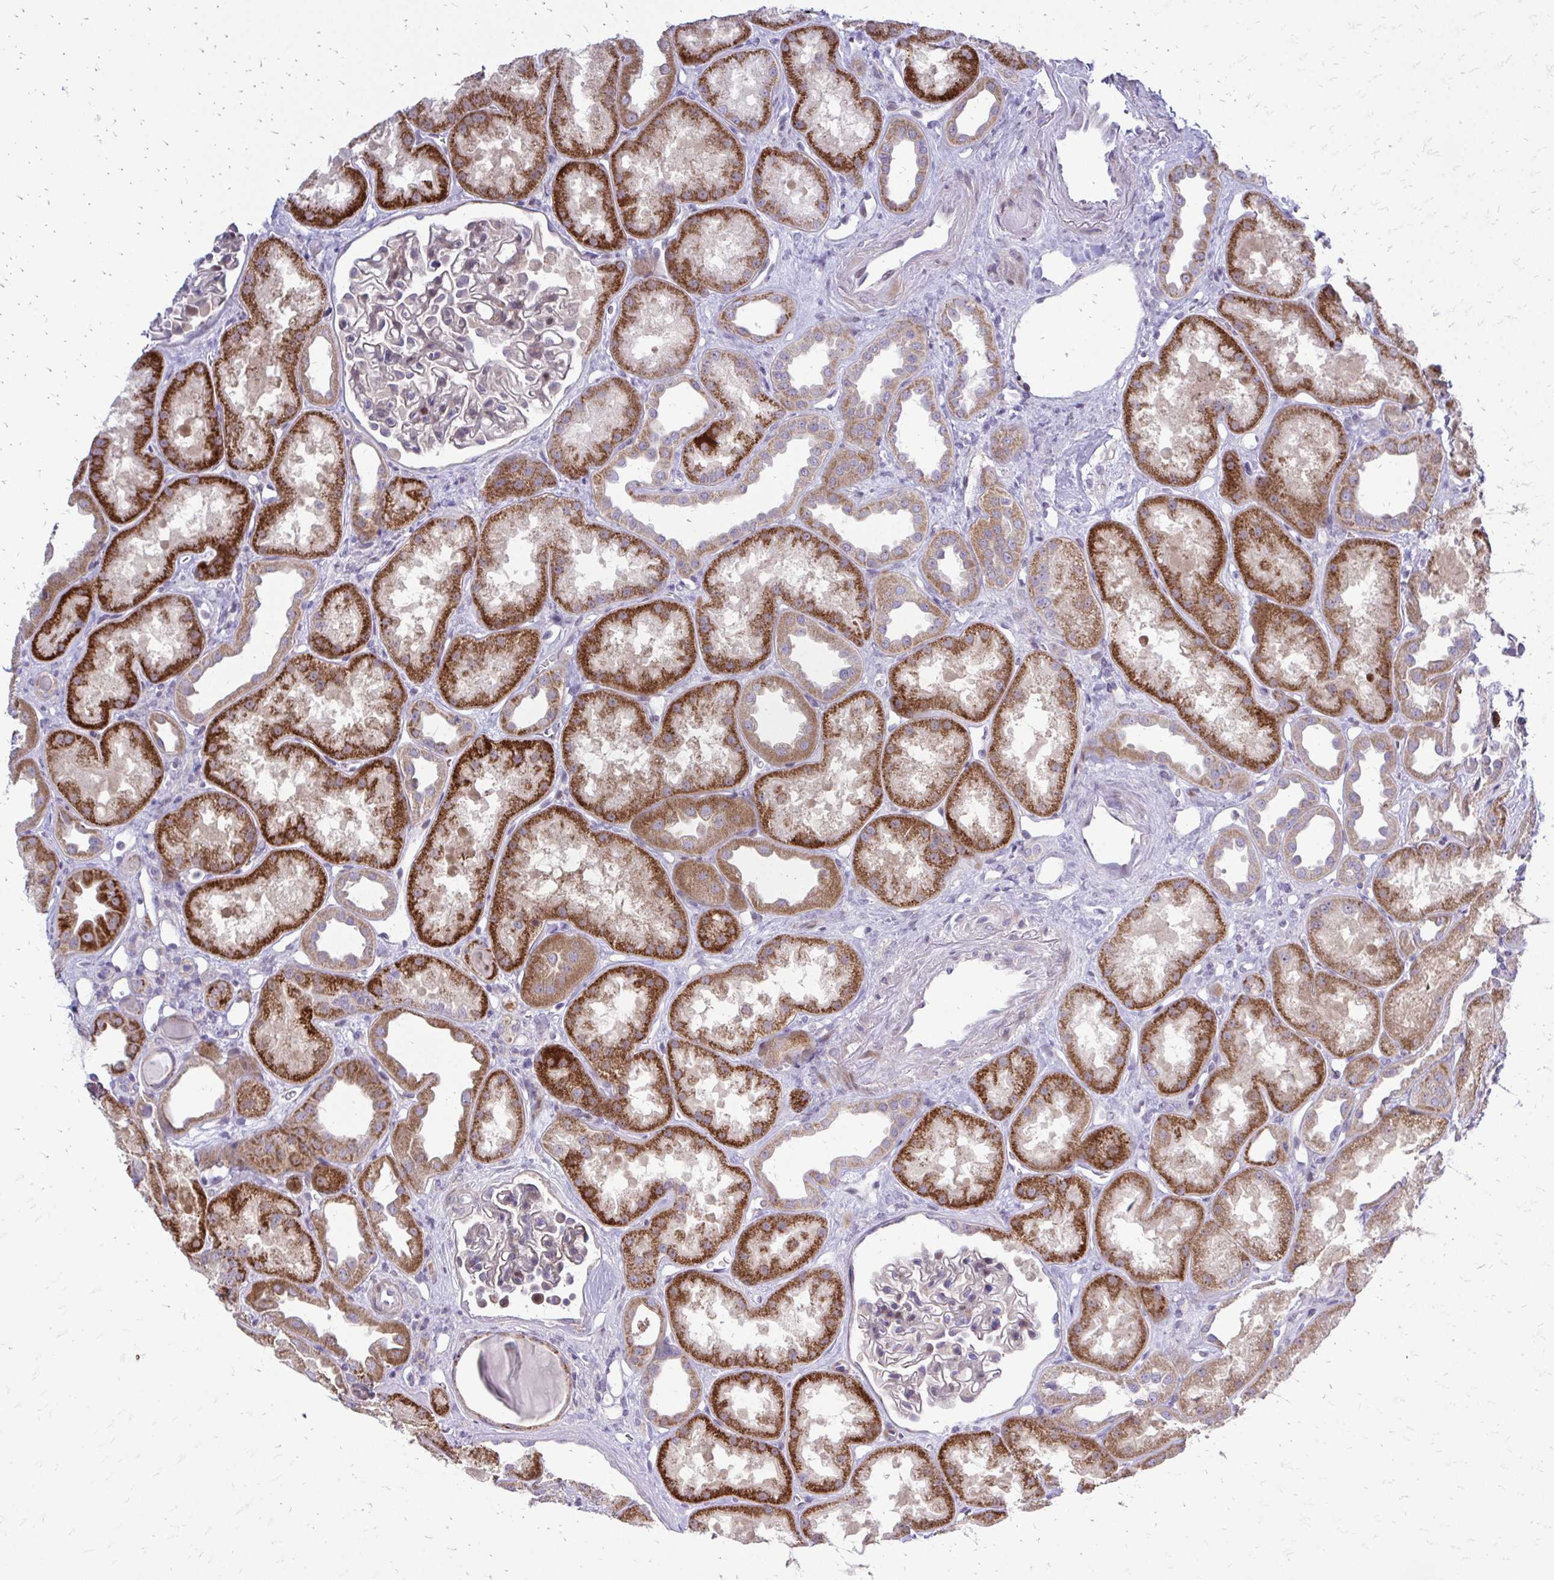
{"staining": {"intensity": "weak", "quantity": "<25%", "location": "cytoplasmic/membranous"}, "tissue": "kidney", "cell_type": "Cells in glomeruli", "image_type": "normal", "snomed": [{"axis": "morphology", "description": "Normal tissue, NOS"}, {"axis": "topography", "description": "Kidney"}], "caption": "The photomicrograph reveals no significant staining in cells in glomeruli of kidney.", "gene": "PPDPFL", "patient": {"sex": "male", "age": 61}}